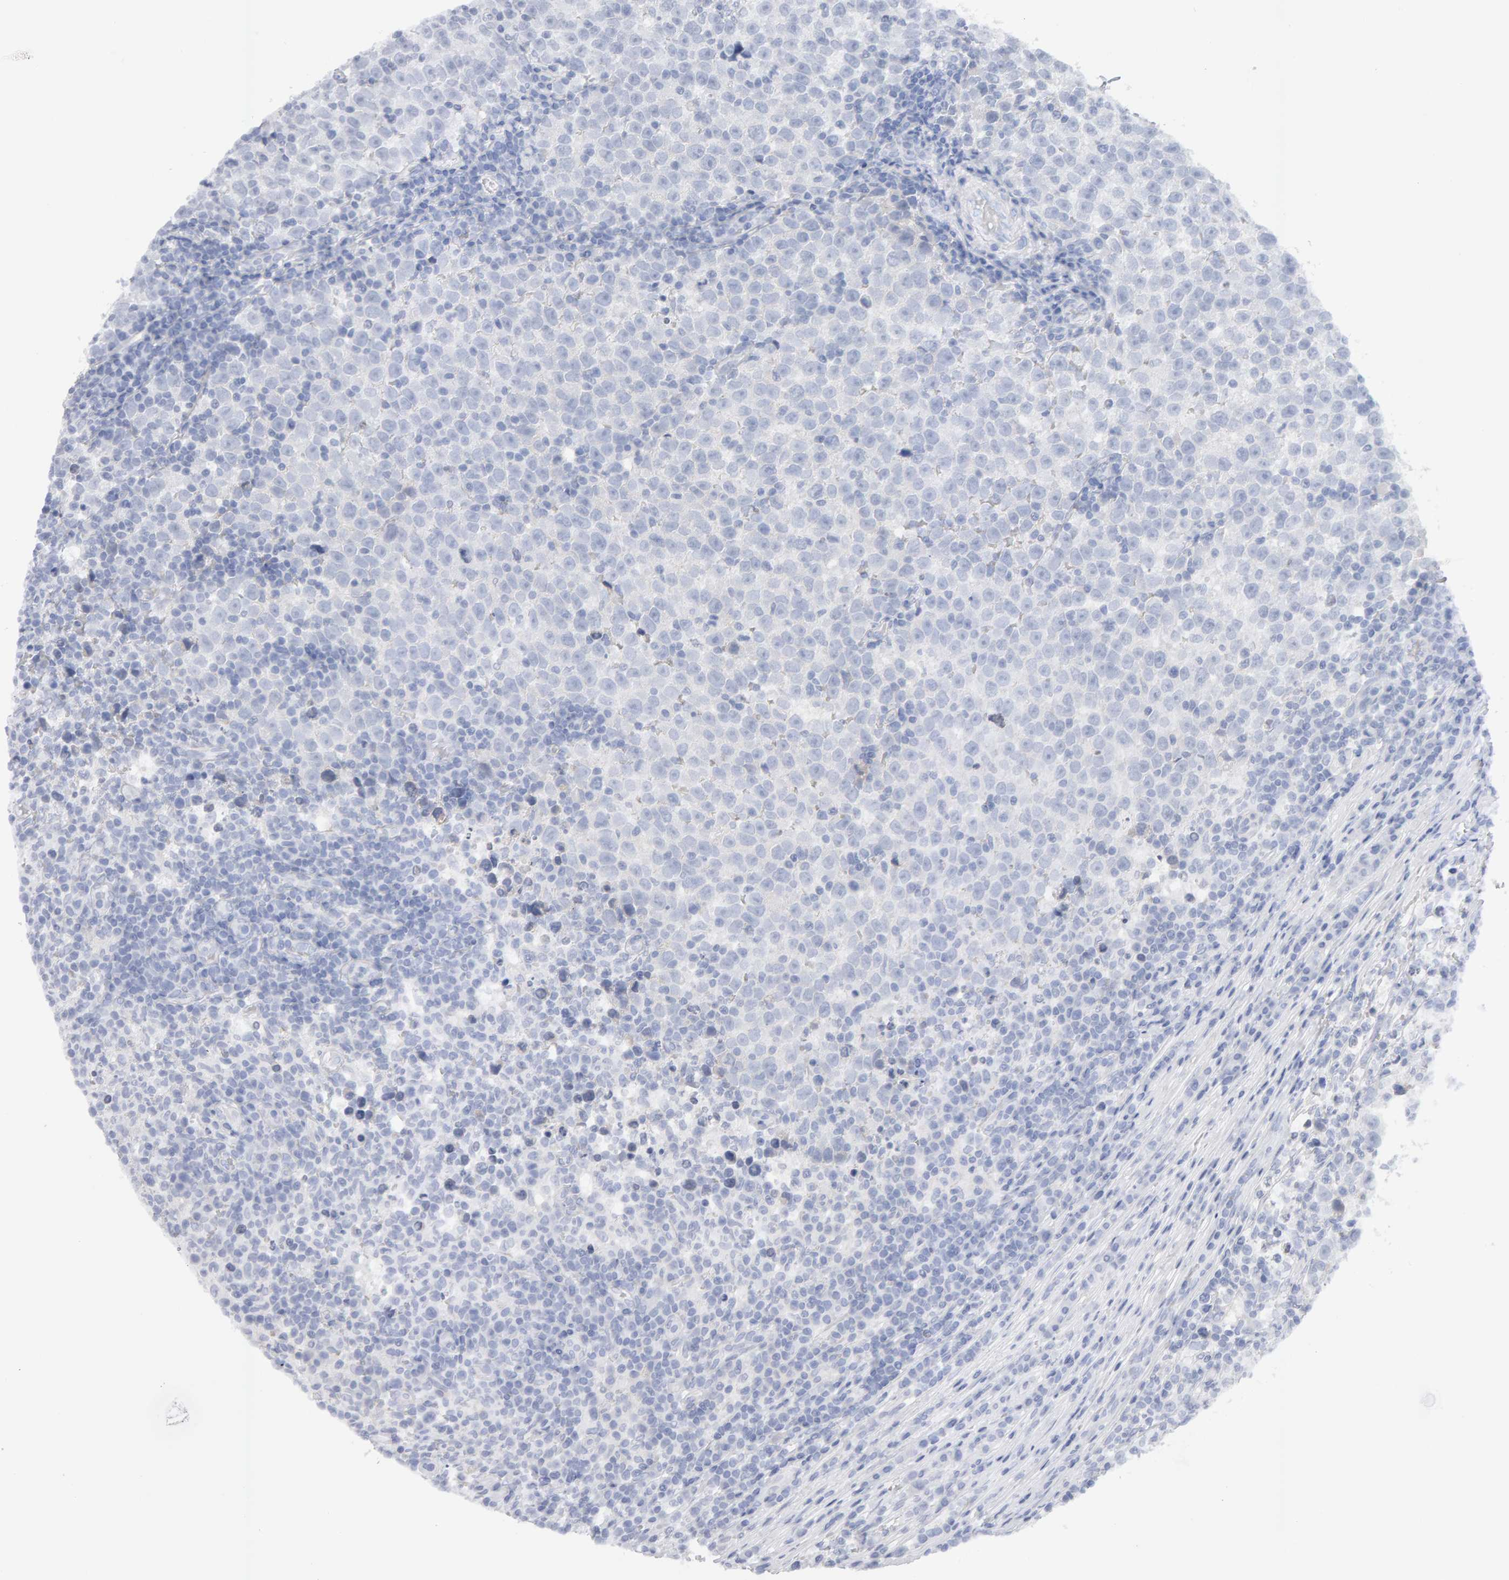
{"staining": {"intensity": "negative", "quantity": "none", "location": "none"}, "tissue": "testis cancer", "cell_type": "Tumor cells", "image_type": "cancer", "snomed": [{"axis": "morphology", "description": "Normal tissue, NOS"}, {"axis": "morphology", "description": "Seminoma, NOS"}, {"axis": "topography", "description": "Testis"}], "caption": "Tumor cells show no significant expression in testis seminoma.", "gene": "METRNL", "patient": {"sex": "male", "age": 43}}